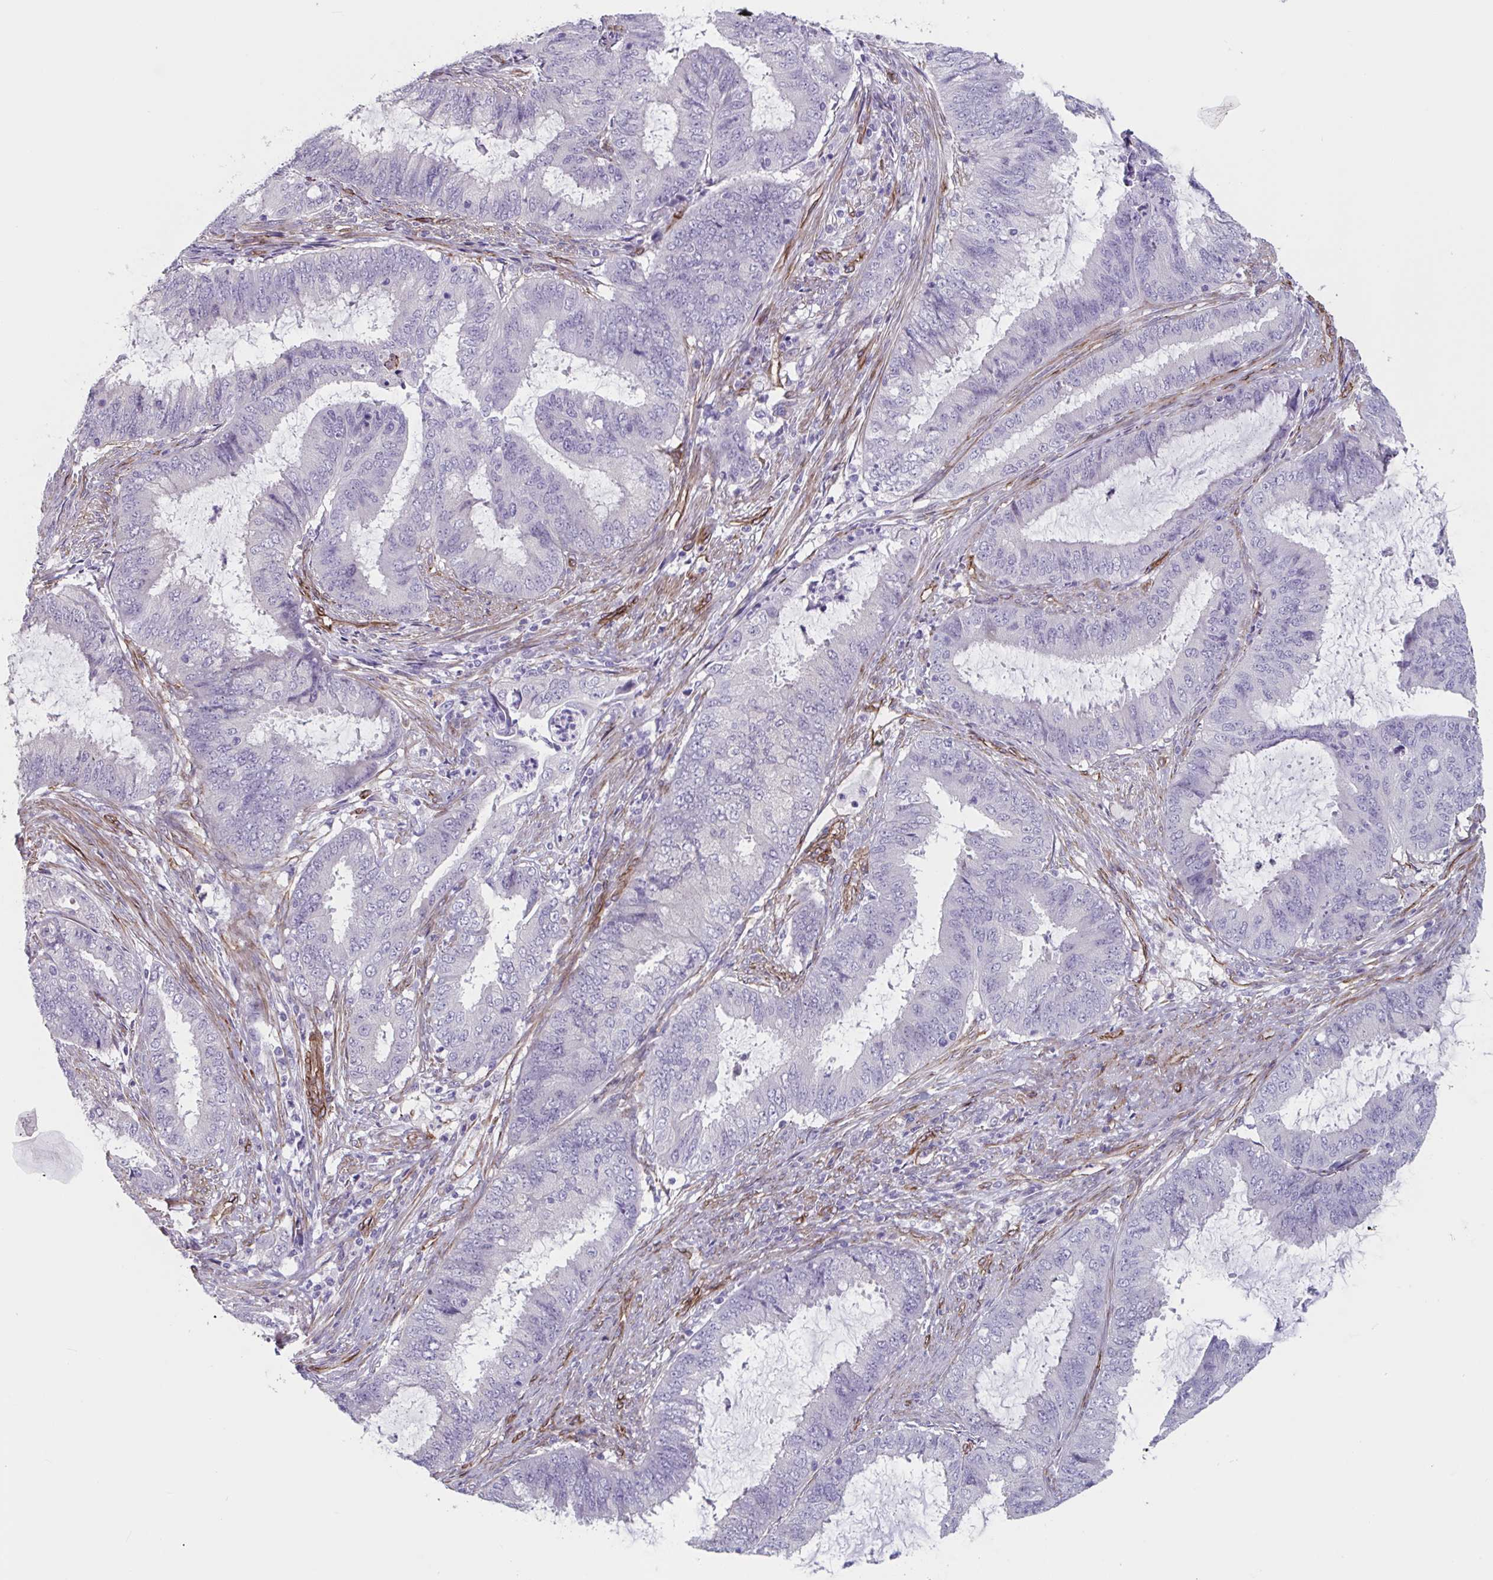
{"staining": {"intensity": "negative", "quantity": "none", "location": "none"}, "tissue": "endometrial cancer", "cell_type": "Tumor cells", "image_type": "cancer", "snomed": [{"axis": "morphology", "description": "Adenocarcinoma, NOS"}, {"axis": "topography", "description": "Endometrium"}], "caption": "A high-resolution micrograph shows IHC staining of adenocarcinoma (endometrial), which shows no significant expression in tumor cells.", "gene": "CITED4", "patient": {"sex": "female", "age": 51}}